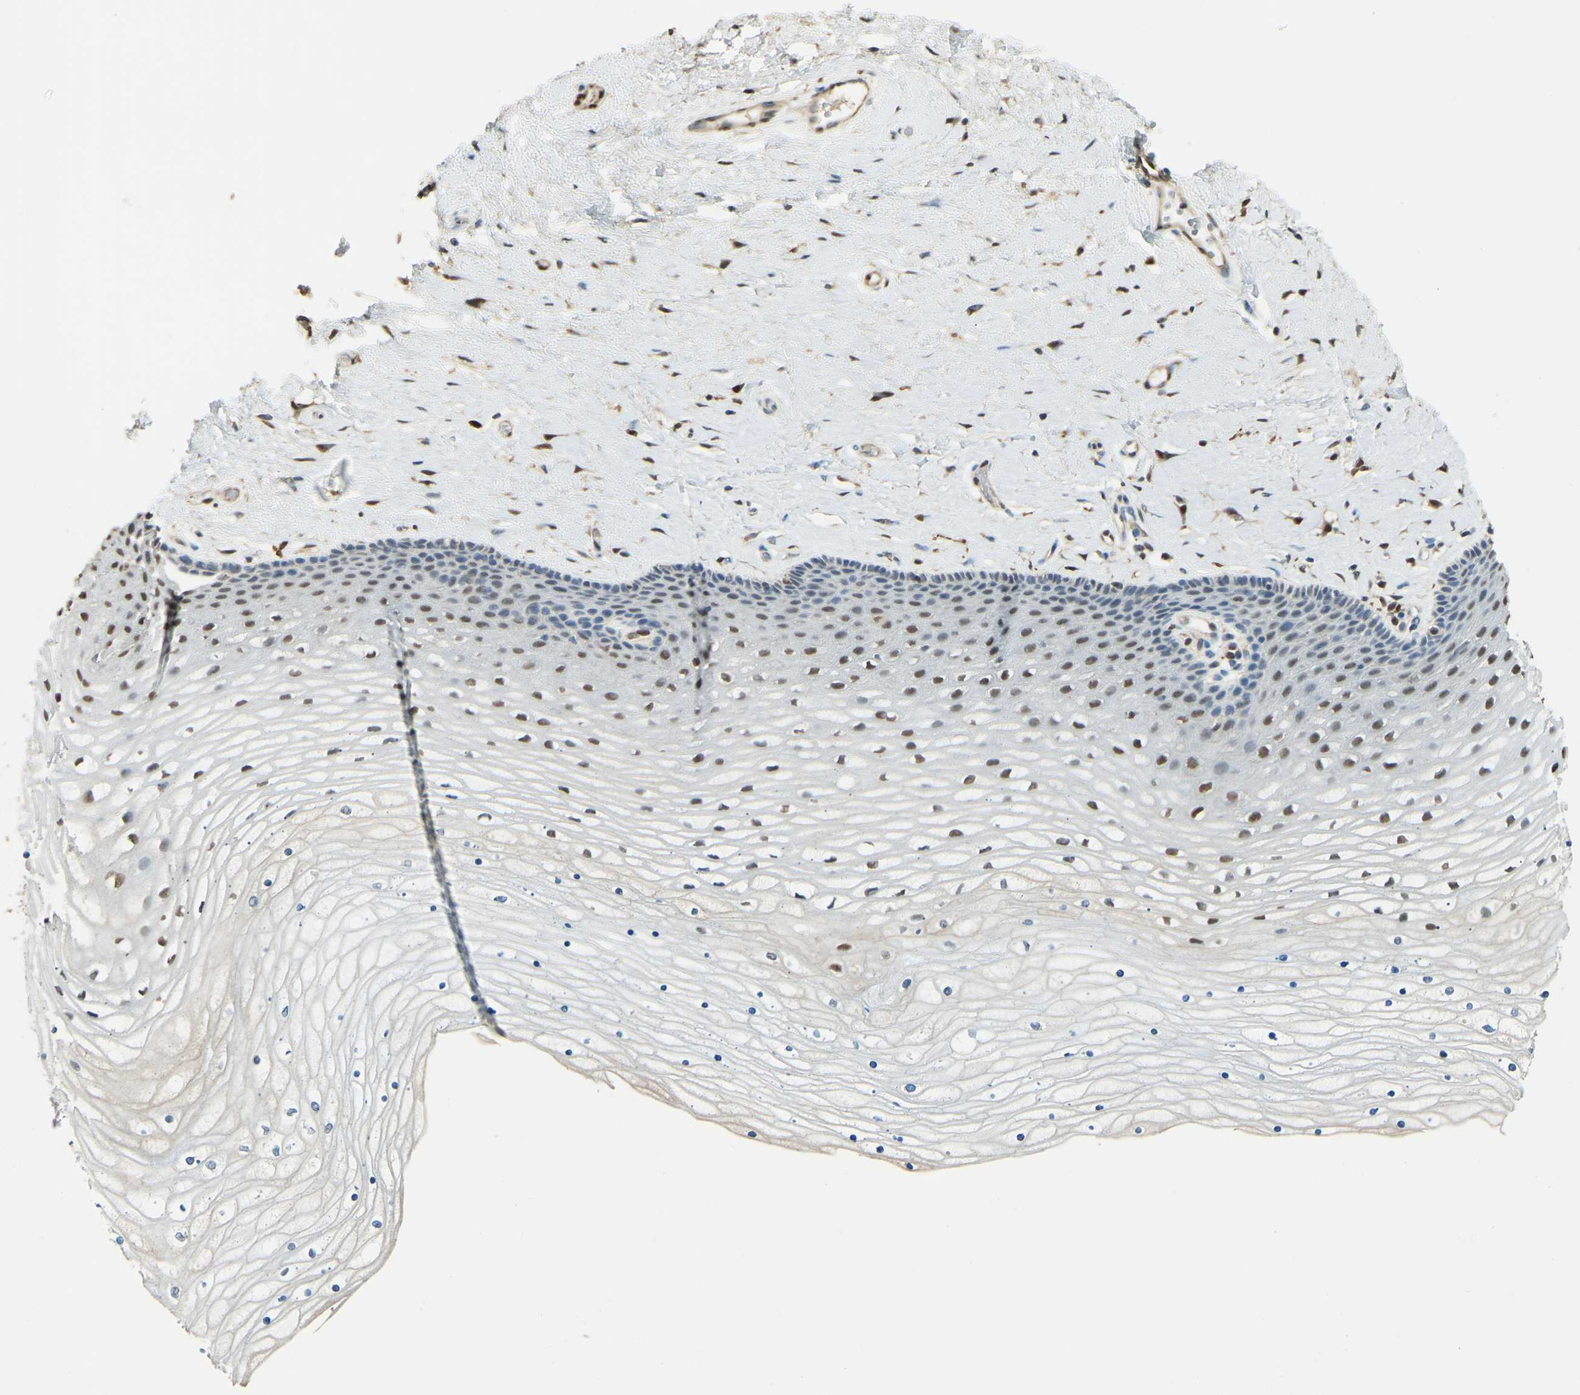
{"staining": {"intensity": "strong", "quantity": ">75%", "location": "cytoplasmic/membranous,nuclear"}, "tissue": "cervix", "cell_type": "Glandular cells", "image_type": "normal", "snomed": [{"axis": "morphology", "description": "Normal tissue, NOS"}, {"axis": "topography", "description": "Cervix"}], "caption": "Glandular cells exhibit high levels of strong cytoplasmic/membranous,nuclear staining in about >75% of cells in unremarkable human cervix. (DAB IHC with brightfield microscopy, high magnification).", "gene": "NANS", "patient": {"sex": "female", "age": 39}}